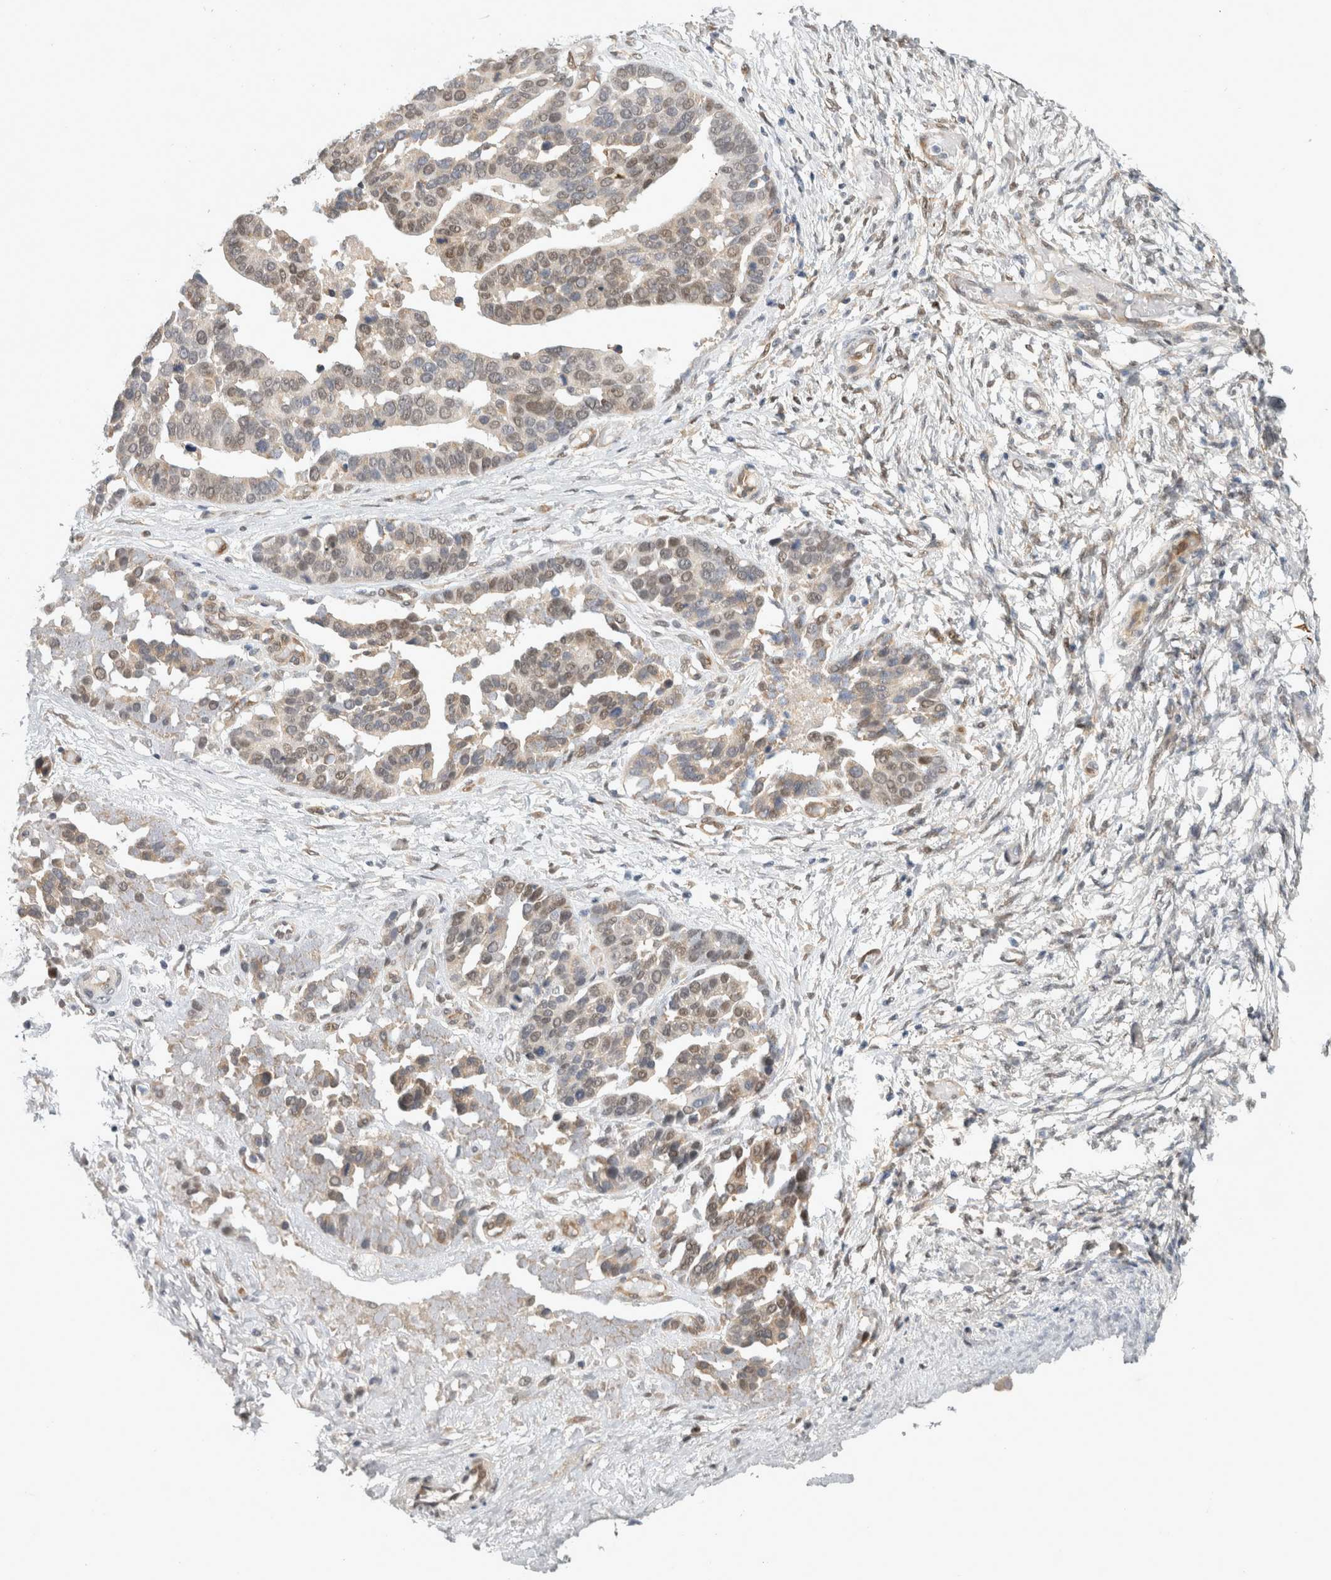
{"staining": {"intensity": "weak", "quantity": "<25%", "location": "cytoplasmic/membranous,nuclear"}, "tissue": "ovarian cancer", "cell_type": "Tumor cells", "image_type": "cancer", "snomed": [{"axis": "morphology", "description": "Cystadenocarcinoma, serous, NOS"}, {"axis": "topography", "description": "Ovary"}], "caption": "IHC of human ovarian cancer (serous cystadenocarcinoma) exhibits no positivity in tumor cells.", "gene": "EIF4G3", "patient": {"sex": "female", "age": 44}}